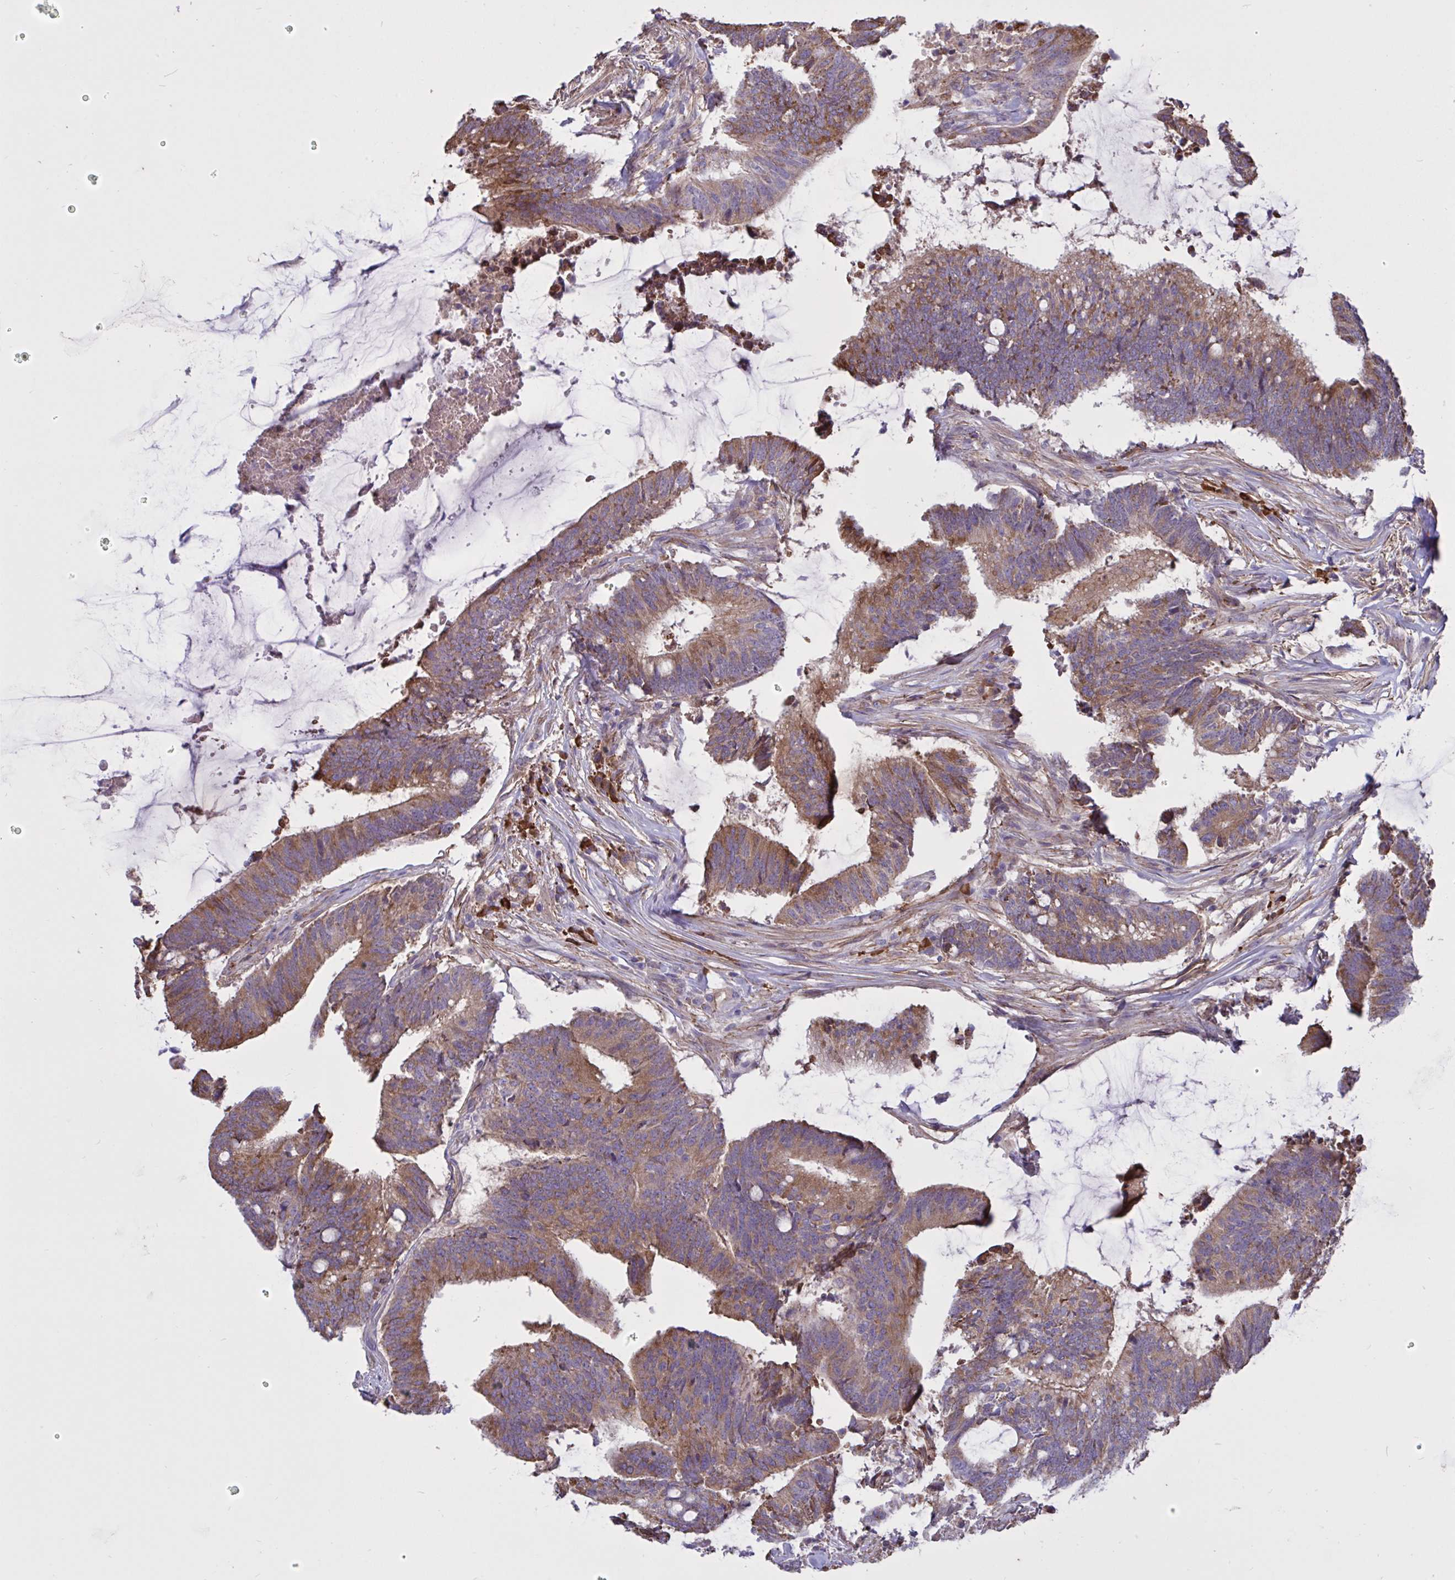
{"staining": {"intensity": "moderate", "quantity": ">75%", "location": "cytoplasmic/membranous"}, "tissue": "colorectal cancer", "cell_type": "Tumor cells", "image_type": "cancer", "snomed": [{"axis": "morphology", "description": "Adenocarcinoma, NOS"}, {"axis": "topography", "description": "Colon"}], "caption": "Immunohistochemistry micrograph of neoplastic tissue: colorectal cancer (adenocarcinoma) stained using IHC exhibits medium levels of moderate protein expression localized specifically in the cytoplasmic/membranous of tumor cells, appearing as a cytoplasmic/membranous brown color.", "gene": "SLC66A1", "patient": {"sex": "female", "age": 43}}